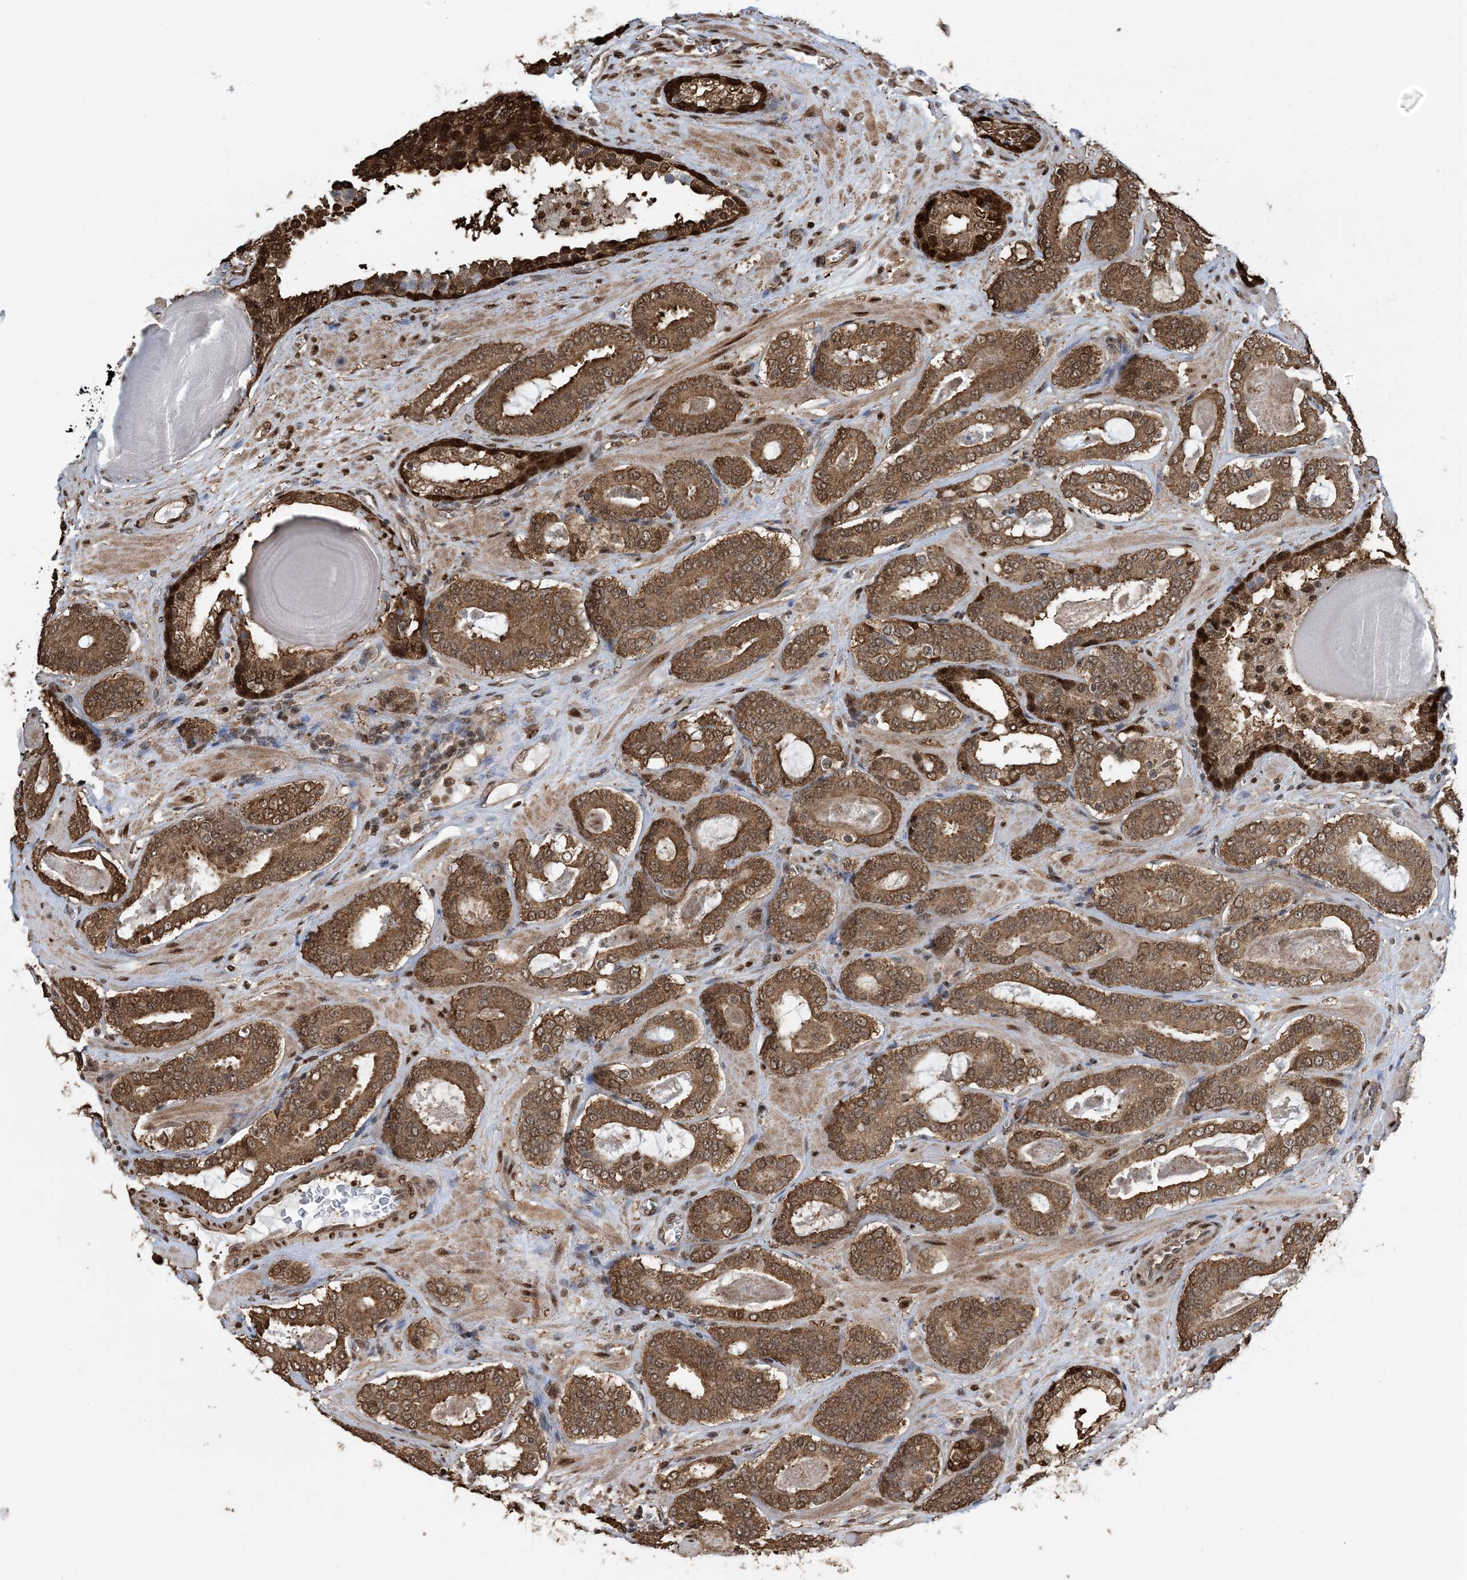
{"staining": {"intensity": "strong", "quantity": ">75%", "location": "cytoplasmic/membranous"}, "tissue": "prostate cancer", "cell_type": "Tumor cells", "image_type": "cancer", "snomed": [{"axis": "morphology", "description": "Adenocarcinoma, High grade"}, {"axis": "topography", "description": "Prostate"}], "caption": "Strong cytoplasmic/membranous positivity is appreciated in approximately >75% of tumor cells in adenocarcinoma (high-grade) (prostate). The staining is performed using DAB brown chromogen to label protein expression. The nuclei are counter-stained blue using hematoxylin.", "gene": "HSPA1A", "patient": {"sex": "male", "age": 60}}